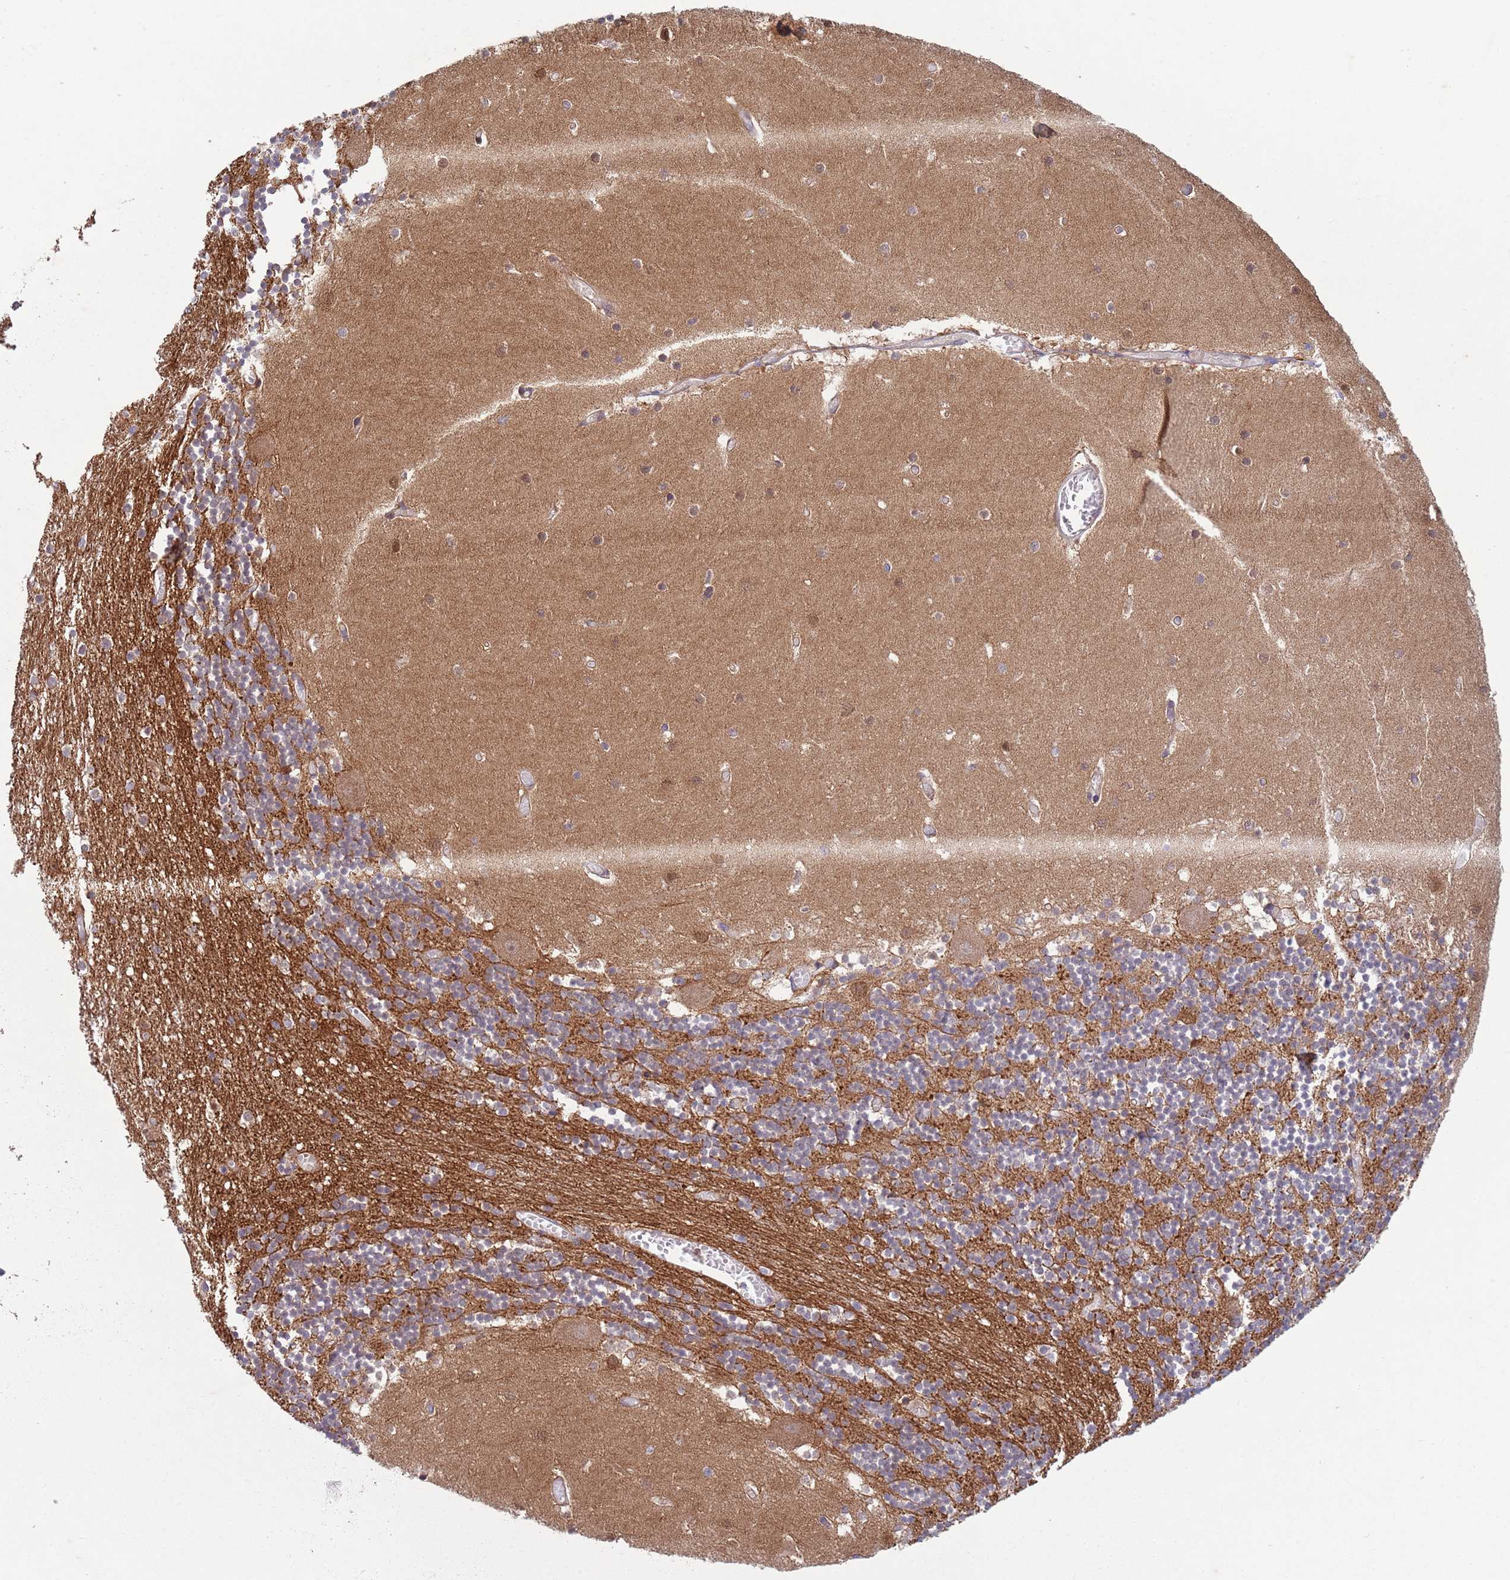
{"staining": {"intensity": "weak", "quantity": "<25%", "location": "cytoplasmic/membranous"}, "tissue": "cerebellum", "cell_type": "Cells in granular layer", "image_type": "normal", "snomed": [{"axis": "morphology", "description": "Normal tissue, NOS"}, {"axis": "topography", "description": "Cerebellum"}], "caption": "This is an immunohistochemistry (IHC) histopathology image of unremarkable cerebellum. There is no expression in cells in granular layer.", "gene": "ZMYM5", "patient": {"sex": "female", "age": 28}}